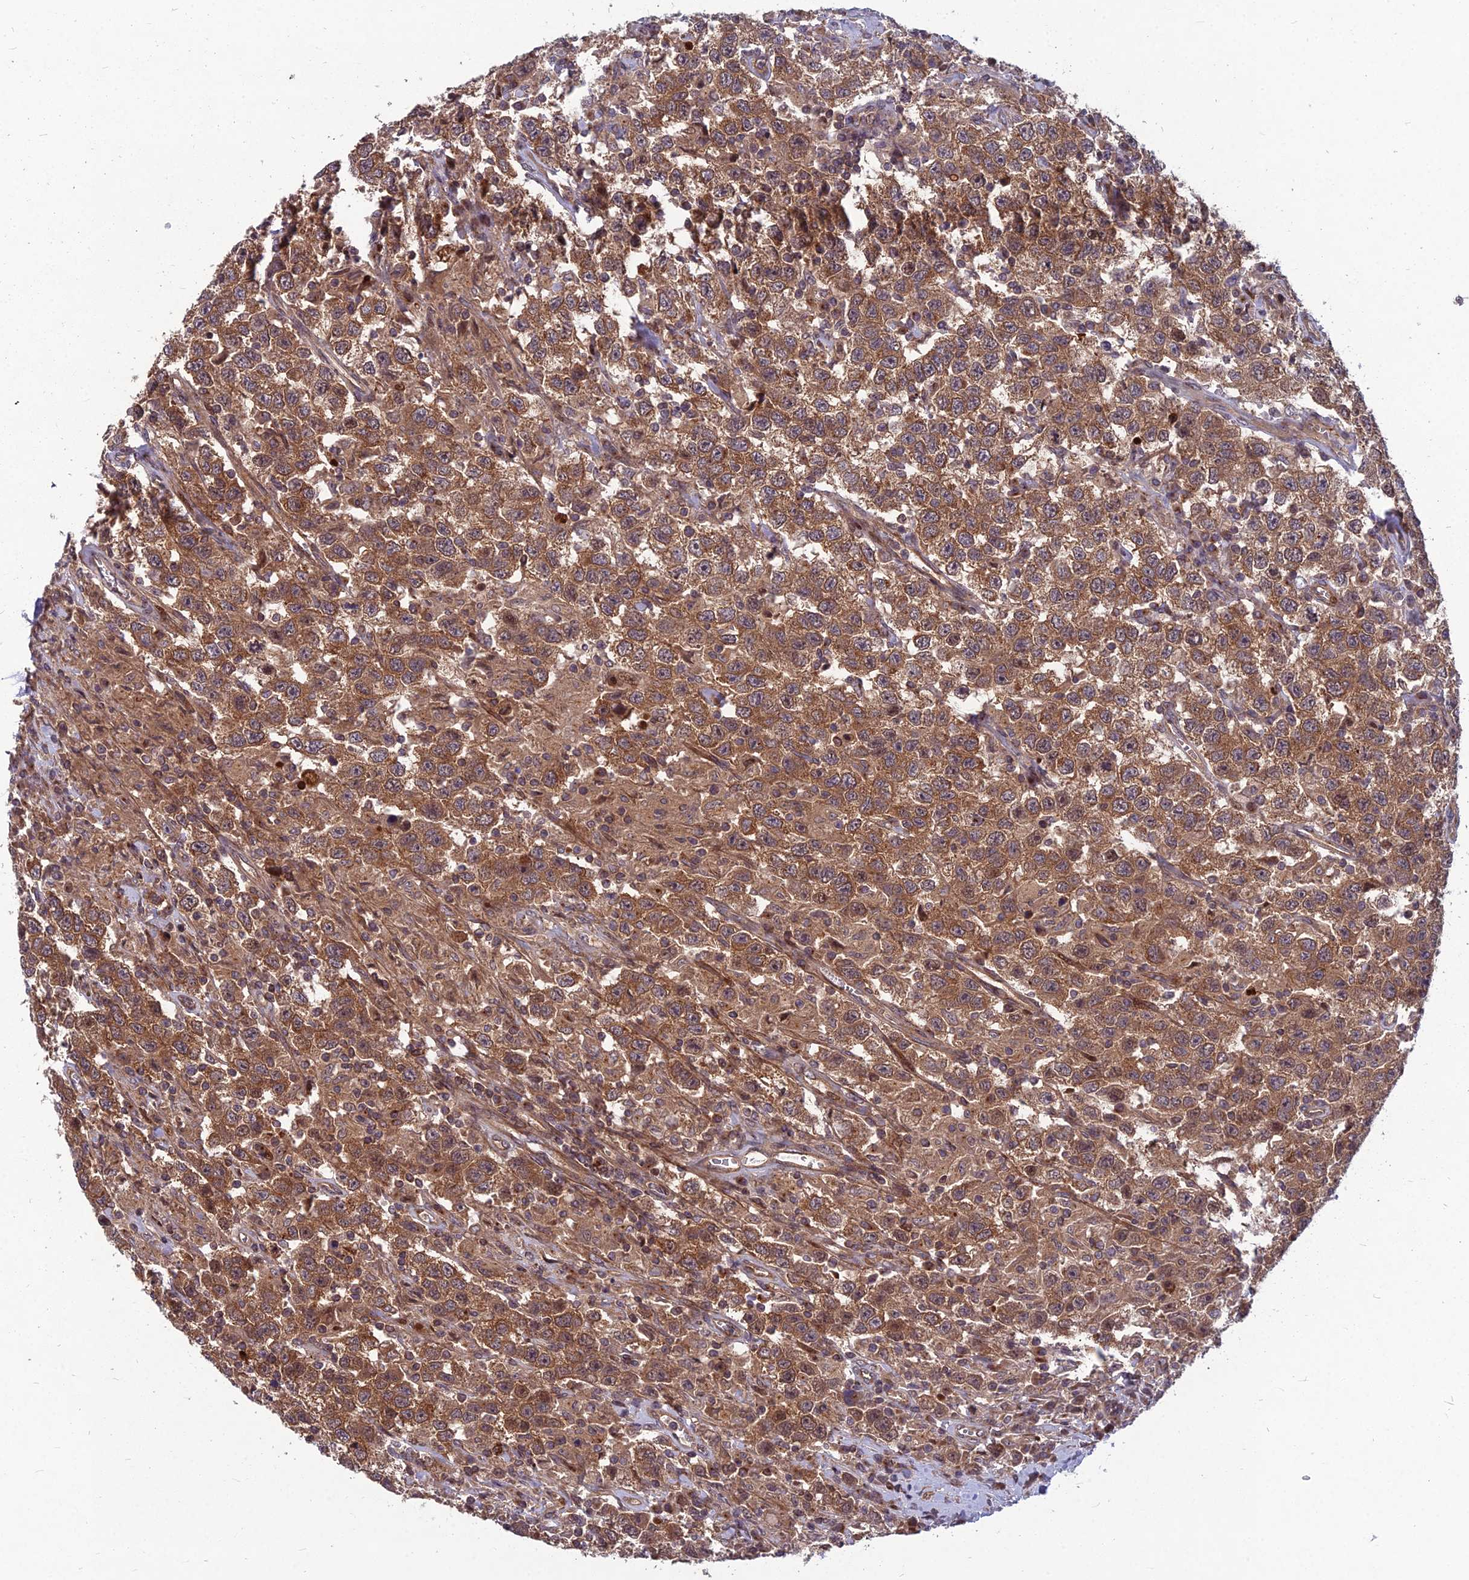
{"staining": {"intensity": "moderate", "quantity": ">75%", "location": "cytoplasmic/membranous"}, "tissue": "testis cancer", "cell_type": "Tumor cells", "image_type": "cancer", "snomed": [{"axis": "morphology", "description": "Seminoma, NOS"}, {"axis": "topography", "description": "Testis"}], "caption": "Immunohistochemistry (IHC) of human testis cancer (seminoma) reveals medium levels of moderate cytoplasmic/membranous expression in about >75% of tumor cells.", "gene": "MFSD8", "patient": {"sex": "male", "age": 41}}